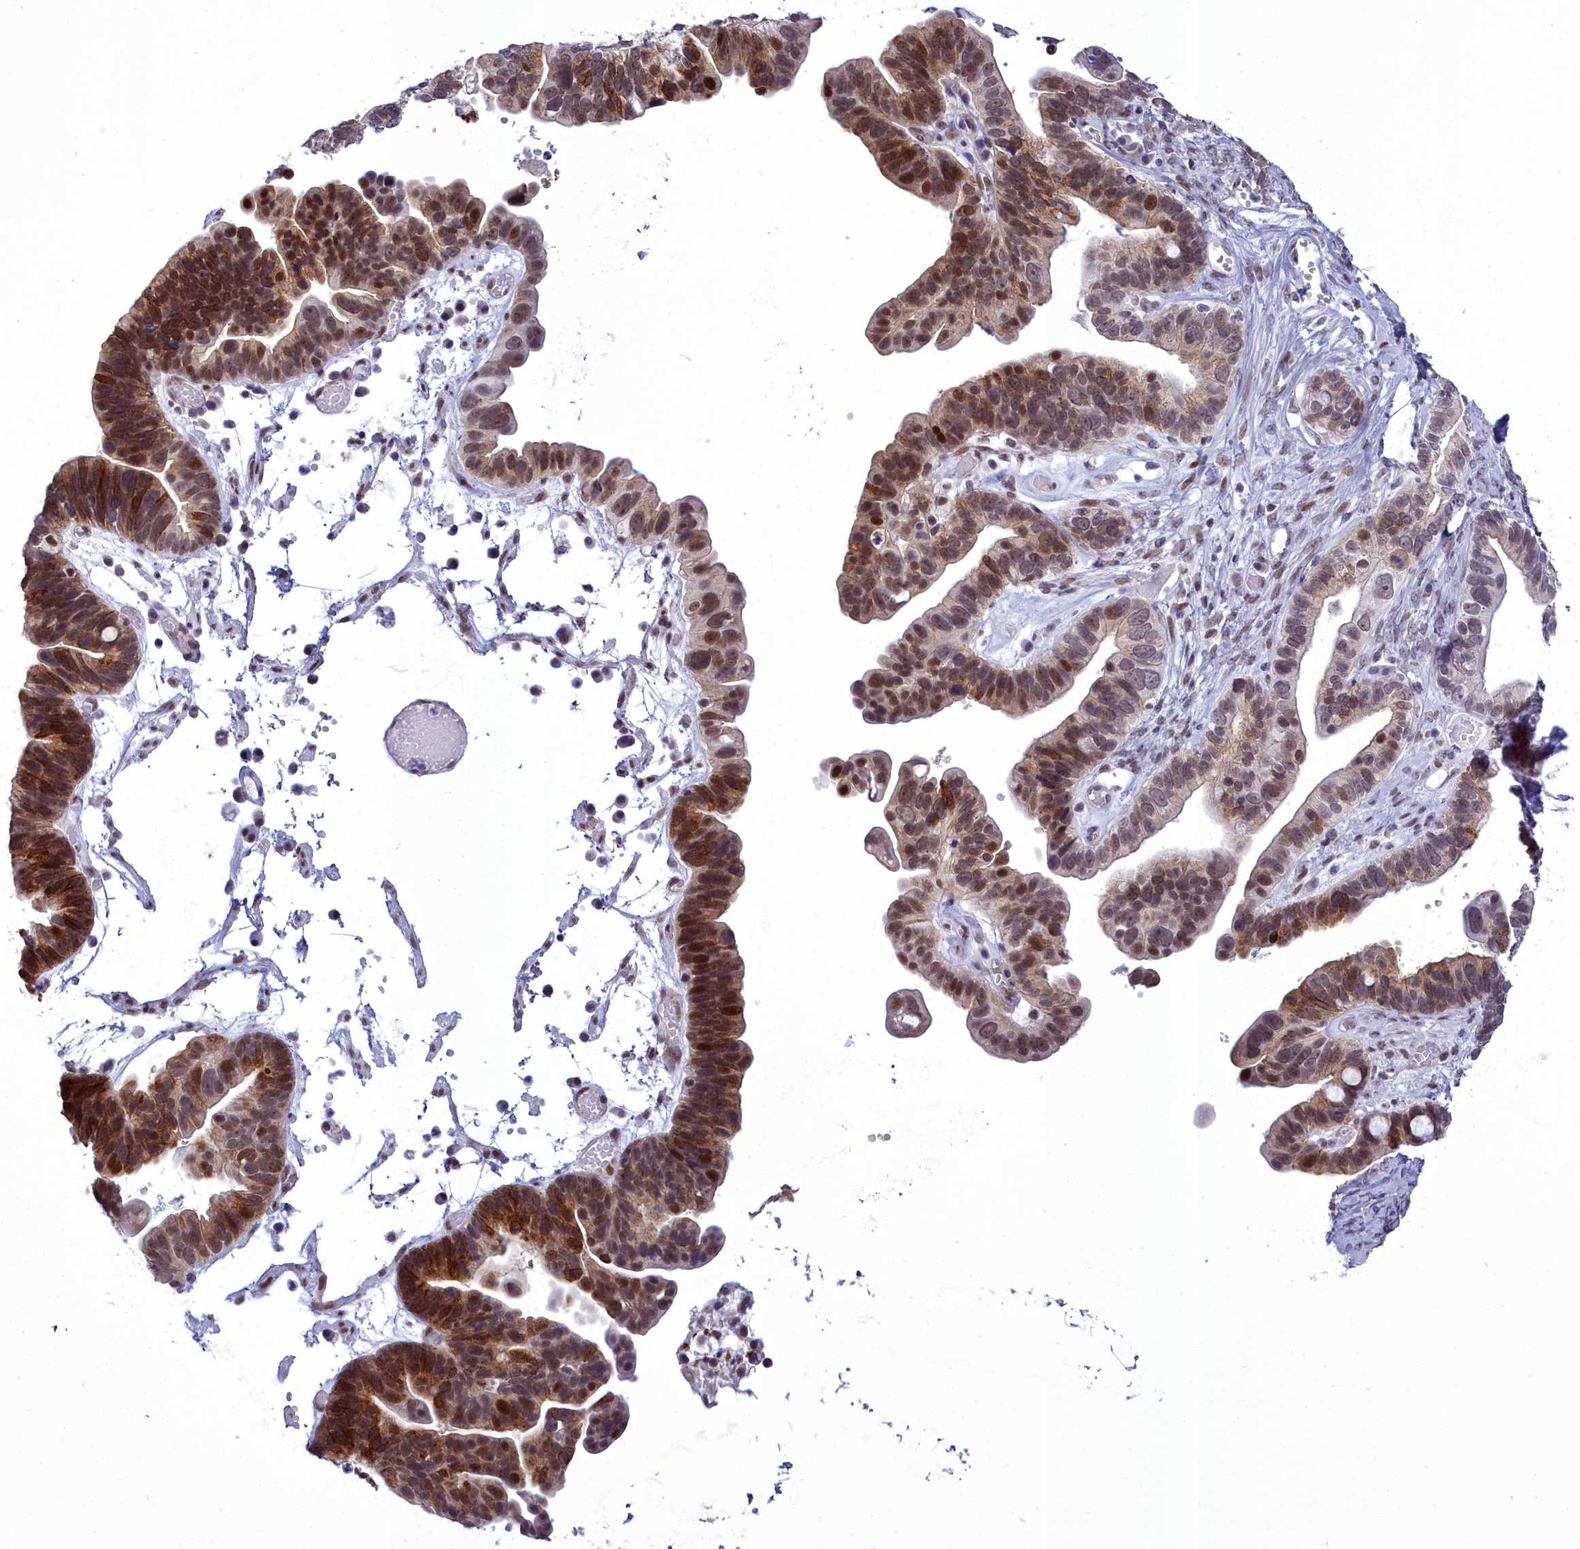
{"staining": {"intensity": "strong", "quantity": ">75%", "location": "cytoplasmic/membranous,nuclear"}, "tissue": "ovarian cancer", "cell_type": "Tumor cells", "image_type": "cancer", "snomed": [{"axis": "morphology", "description": "Cystadenocarcinoma, serous, NOS"}, {"axis": "topography", "description": "Ovary"}], "caption": "Ovarian cancer stained with IHC displays strong cytoplasmic/membranous and nuclear positivity in about >75% of tumor cells.", "gene": "CEACAM19", "patient": {"sex": "female", "age": 56}}